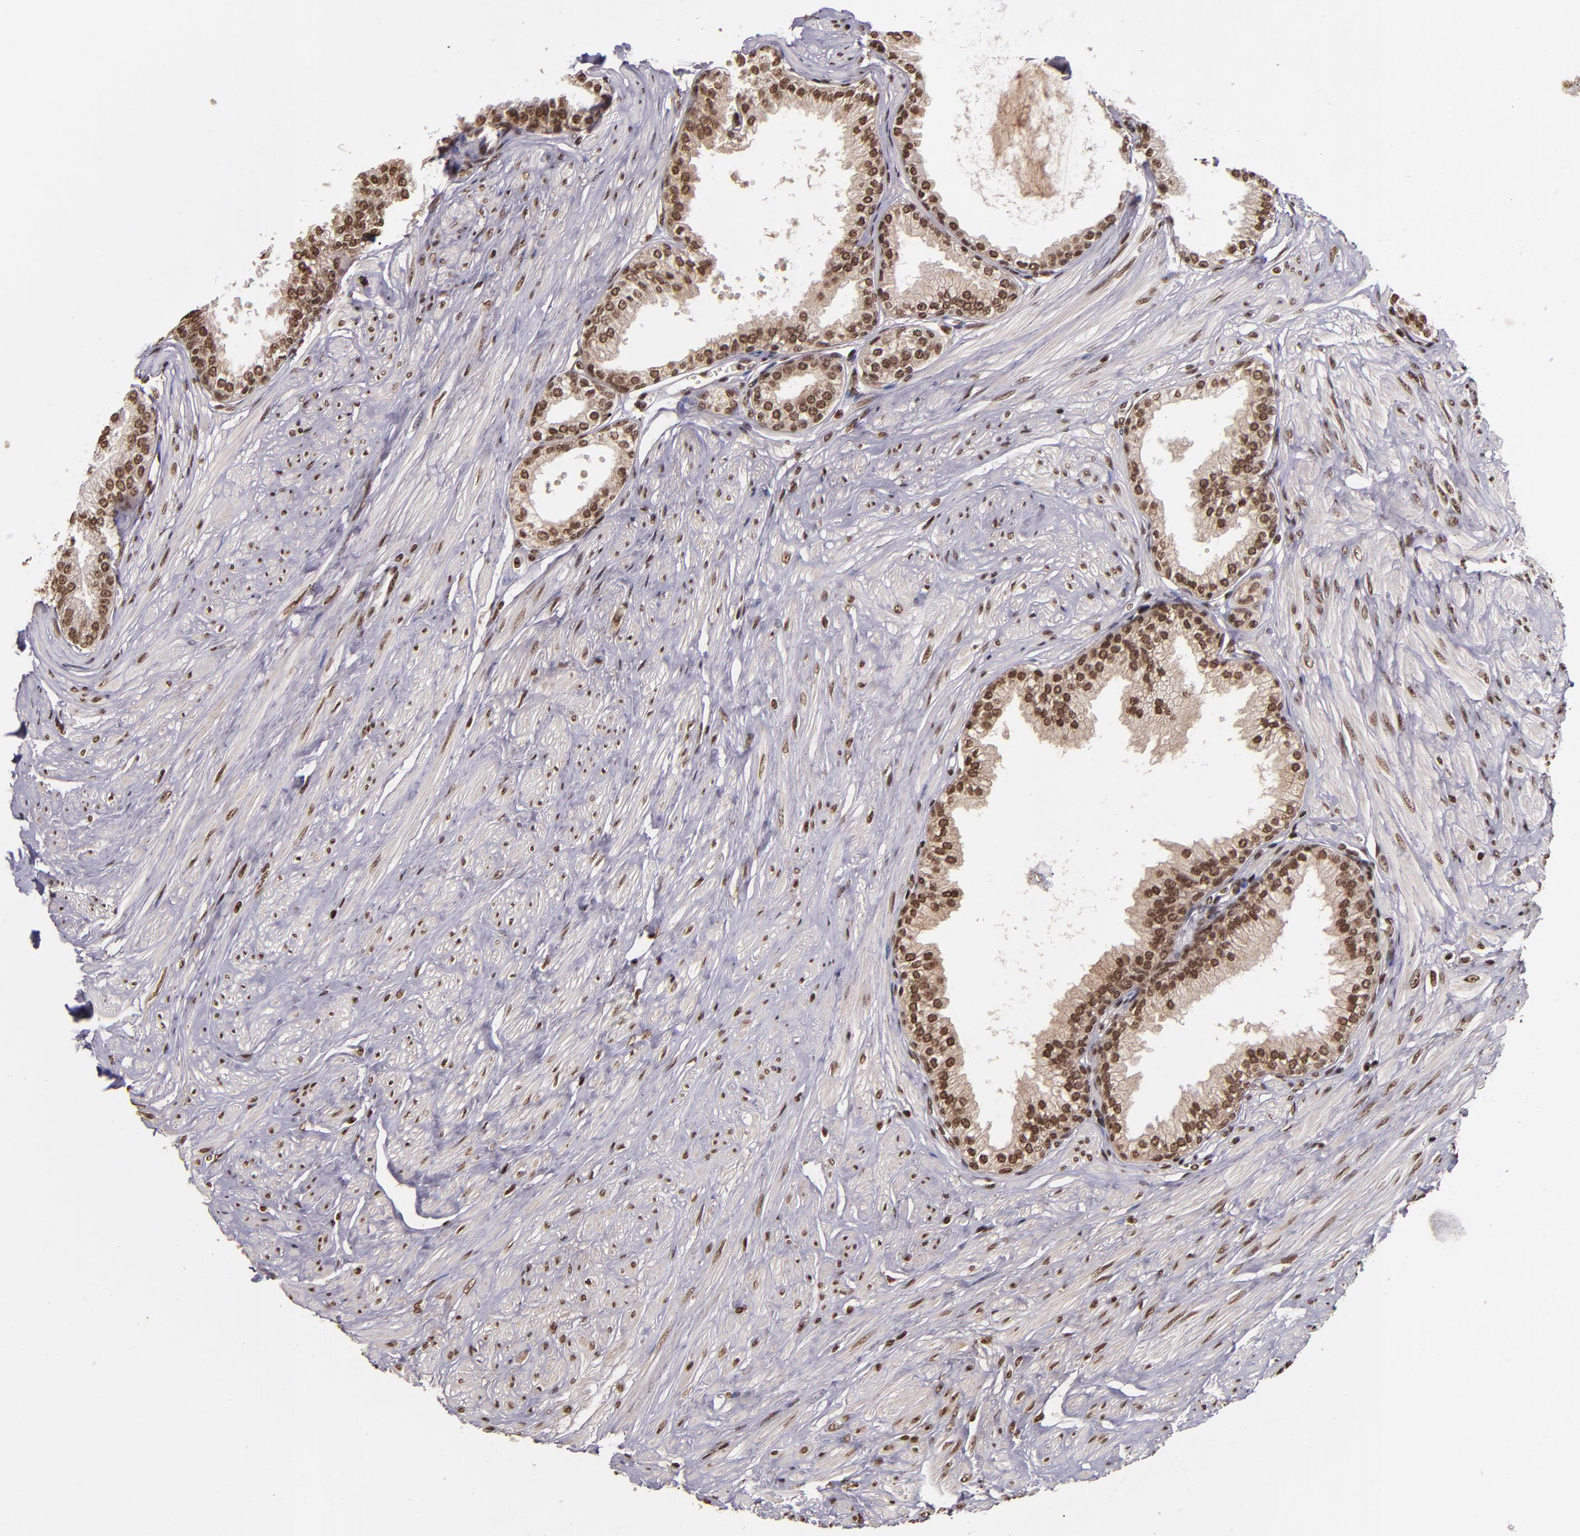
{"staining": {"intensity": "moderate", "quantity": ">75%", "location": "nuclear"}, "tissue": "prostate", "cell_type": "Glandular cells", "image_type": "normal", "snomed": [{"axis": "morphology", "description": "Normal tissue, NOS"}, {"axis": "topography", "description": "Prostate"}], "caption": "Moderate nuclear positivity for a protein is appreciated in approximately >75% of glandular cells of normal prostate using immunohistochemistry (IHC).", "gene": "CUL3", "patient": {"sex": "male", "age": 64}}